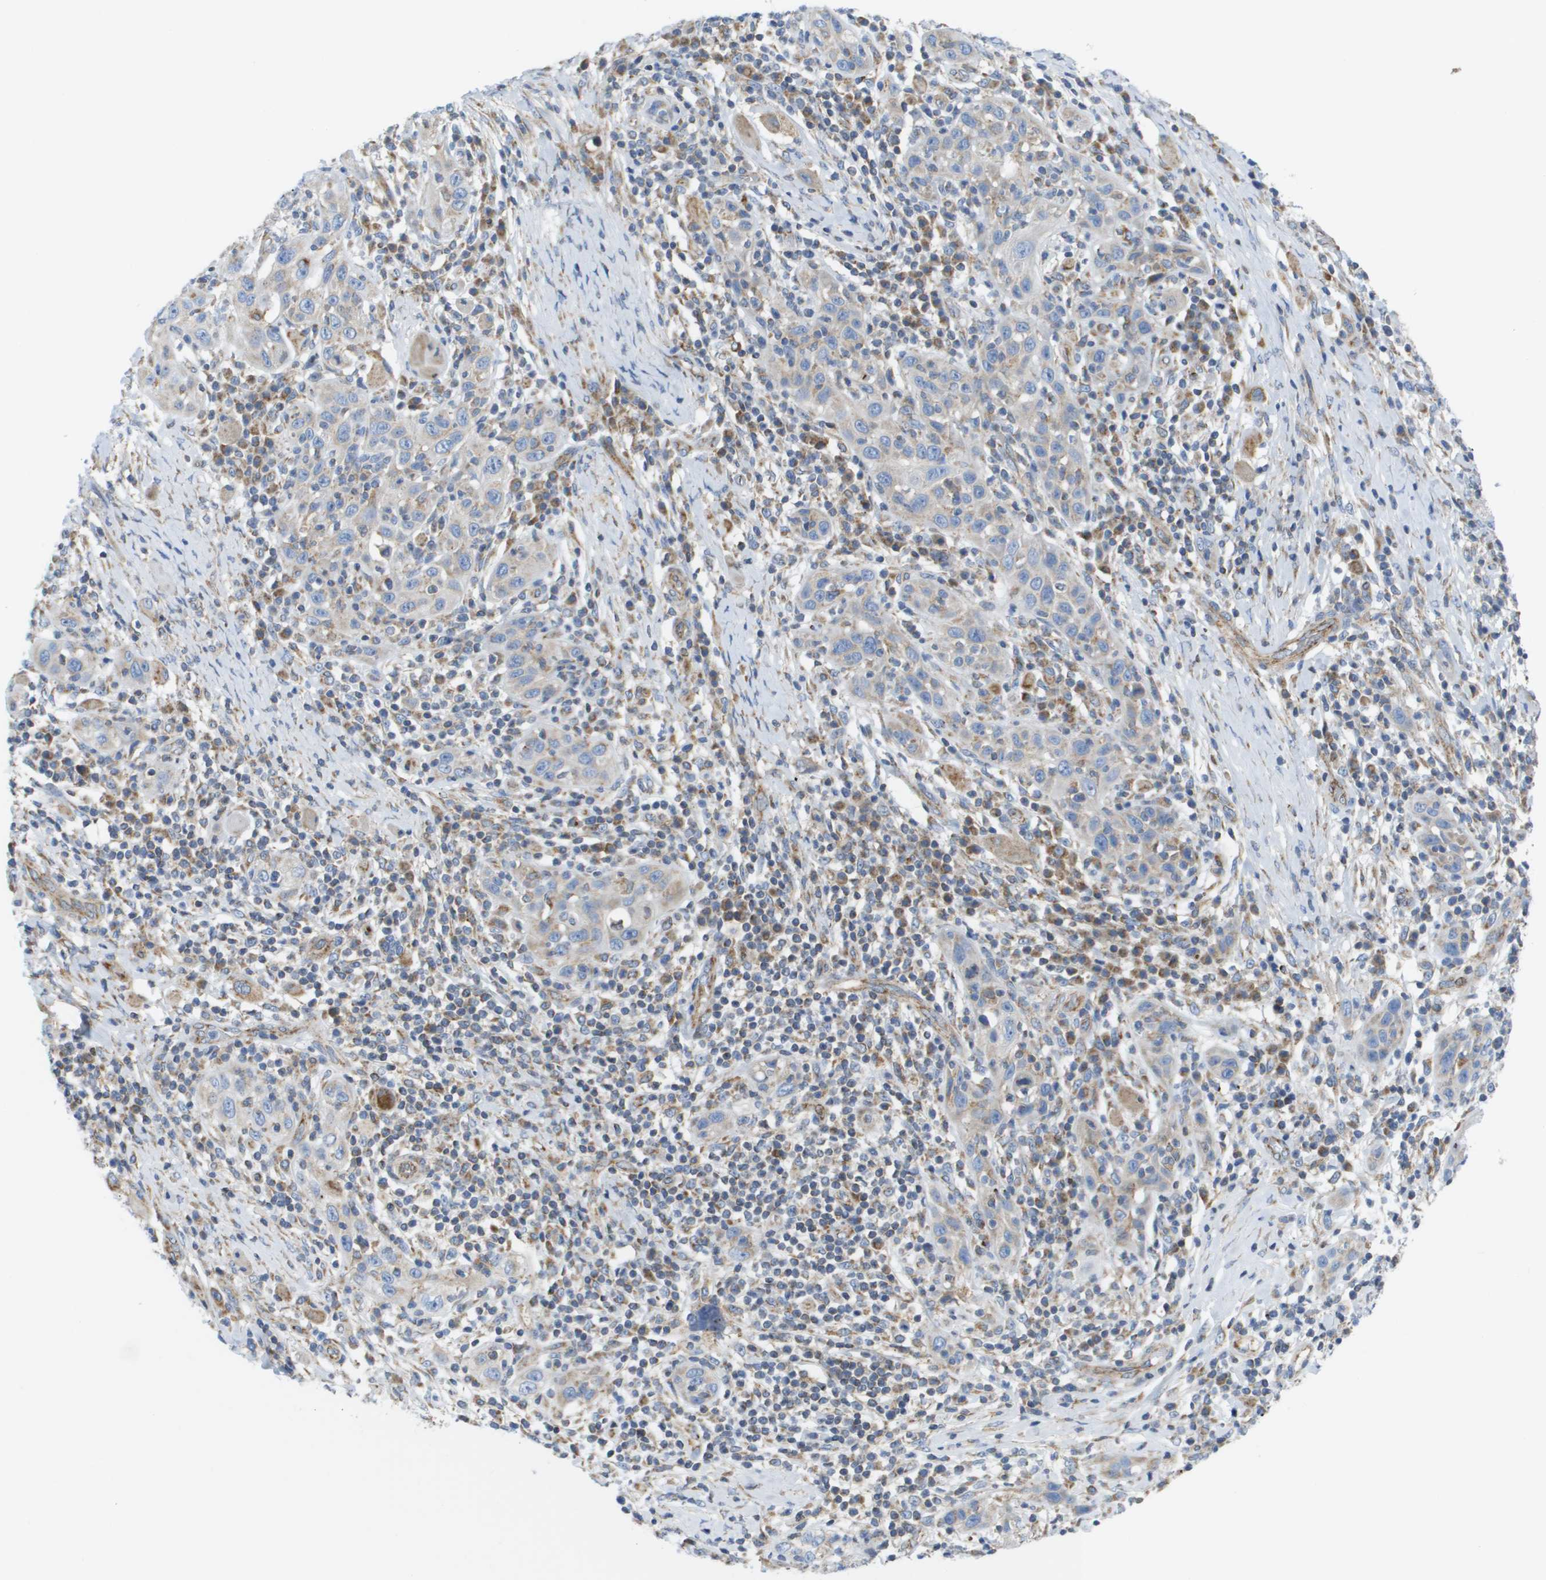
{"staining": {"intensity": "weak", "quantity": "<25%", "location": "cytoplasmic/membranous"}, "tissue": "skin cancer", "cell_type": "Tumor cells", "image_type": "cancer", "snomed": [{"axis": "morphology", "description": "Squamous cell carcinoma, NOS"}, {"axis": "topography", "description": "Skin"}], "caption": "A histopathology image of human skin squamous cell carcinoma is negative for staining in tumor cells. (Stains: DAB (3,3'-diaminobenzidine) immunohistochemistry with hematoxylin counter stain, Microscopy: brightfield microscopy at high magnification).", "gene": "FIS1", "patient": {"sex": "female", "age": 88}}